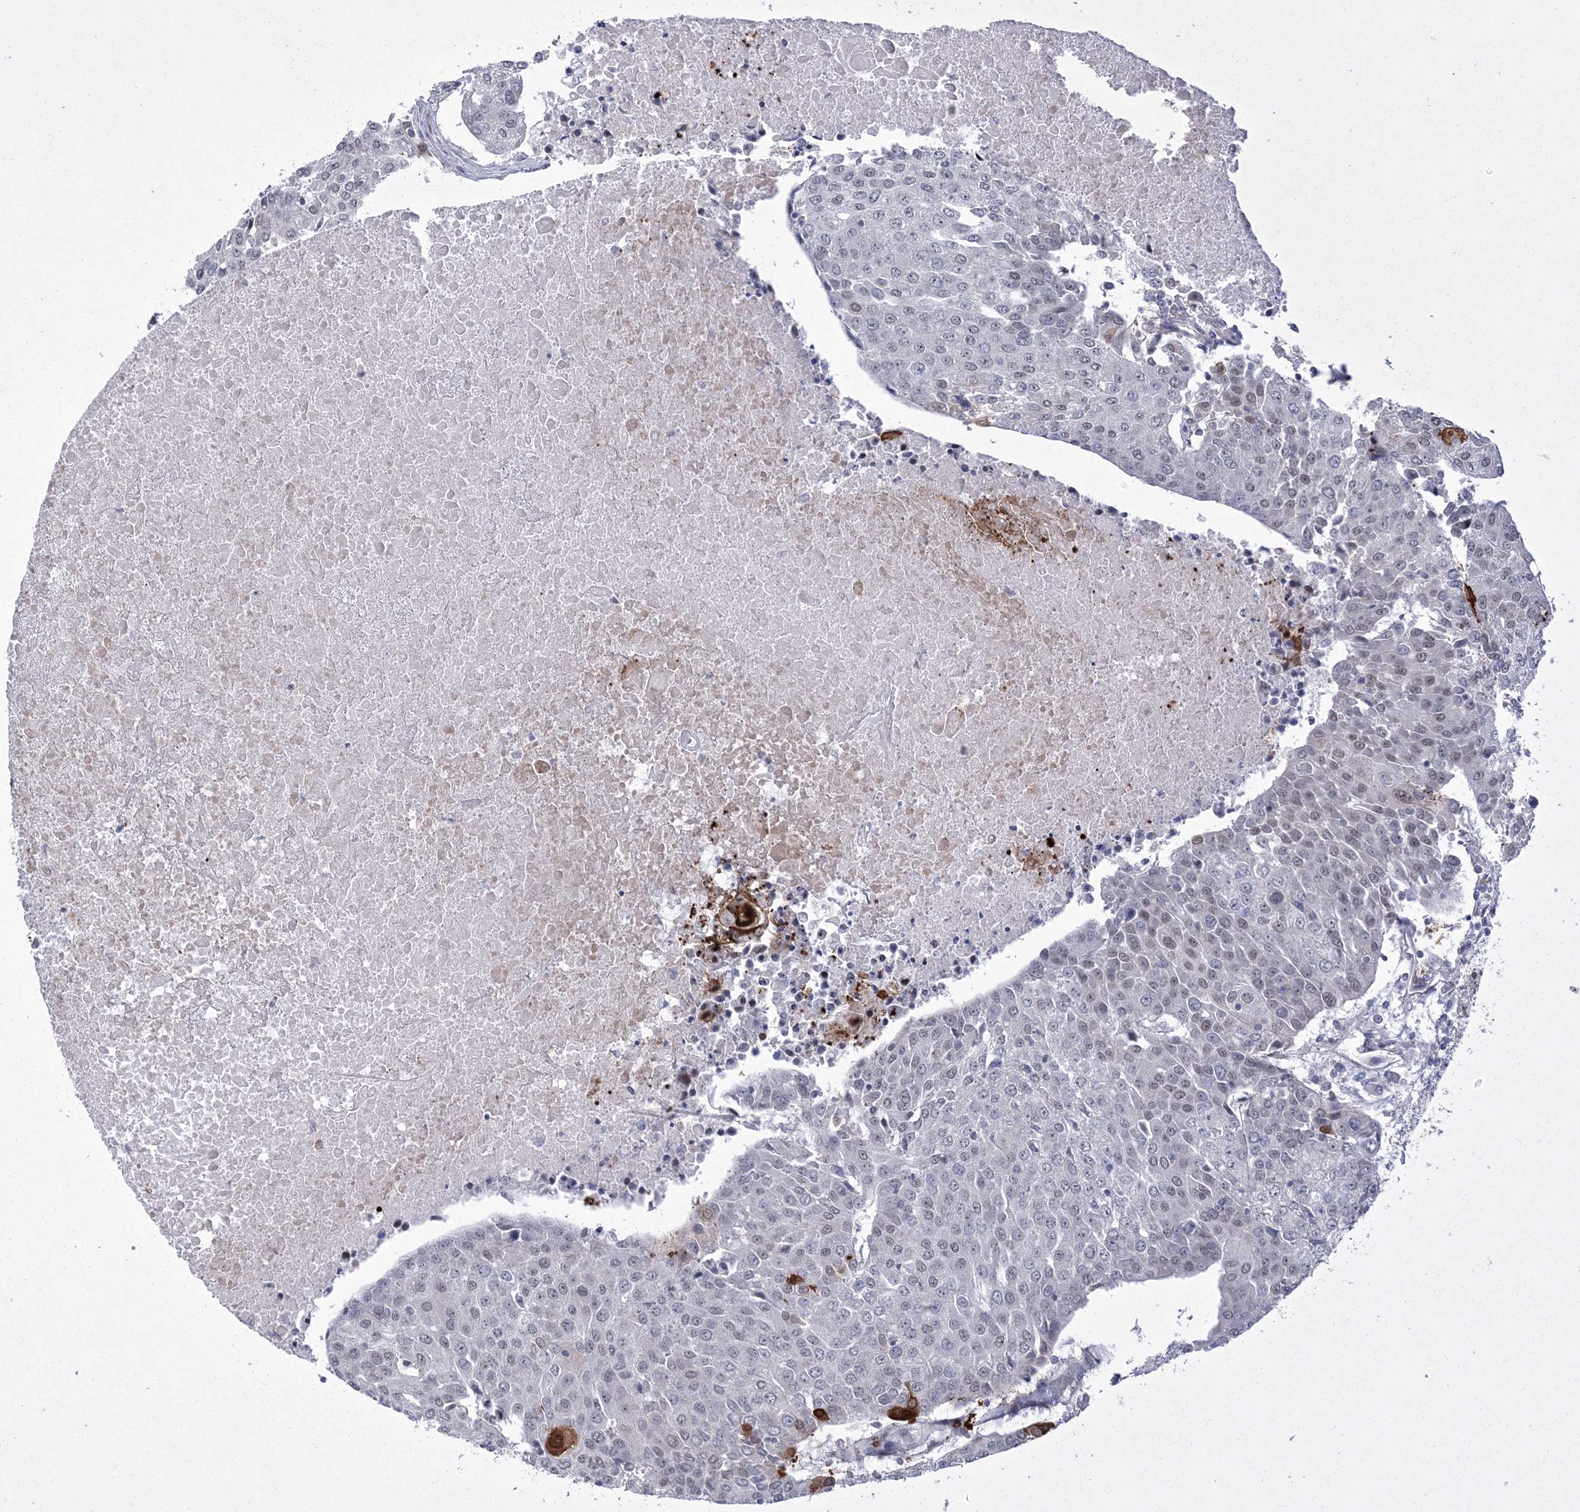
{"staining": {"intensity": "strong", "quantity": "<25%", "location": "cytoplasmic/membranous,nuclear"}, "tissue": "urothelial cancer", "cell_type": "Tumor cells", "image_type": "cancer", "snomed": [{"axis": "morphology", "description": "Urothelial carcinoma, High grade"}, {"axis": "topography", "description": "Urinary bladder"}], "caption": "IHC histopathology image of neoplastic tissue: urothelial cancer stained using immunohistochemistry shows medium levels of strong protein expression localized specifically in the cytoplasmic/membranous and nuclear of tumor cells, appearing as a cytoplasmic/membranous and nuclear brown color.", "gene": "HOMEZ", "patient": {"sex": "female", "age": 85}}